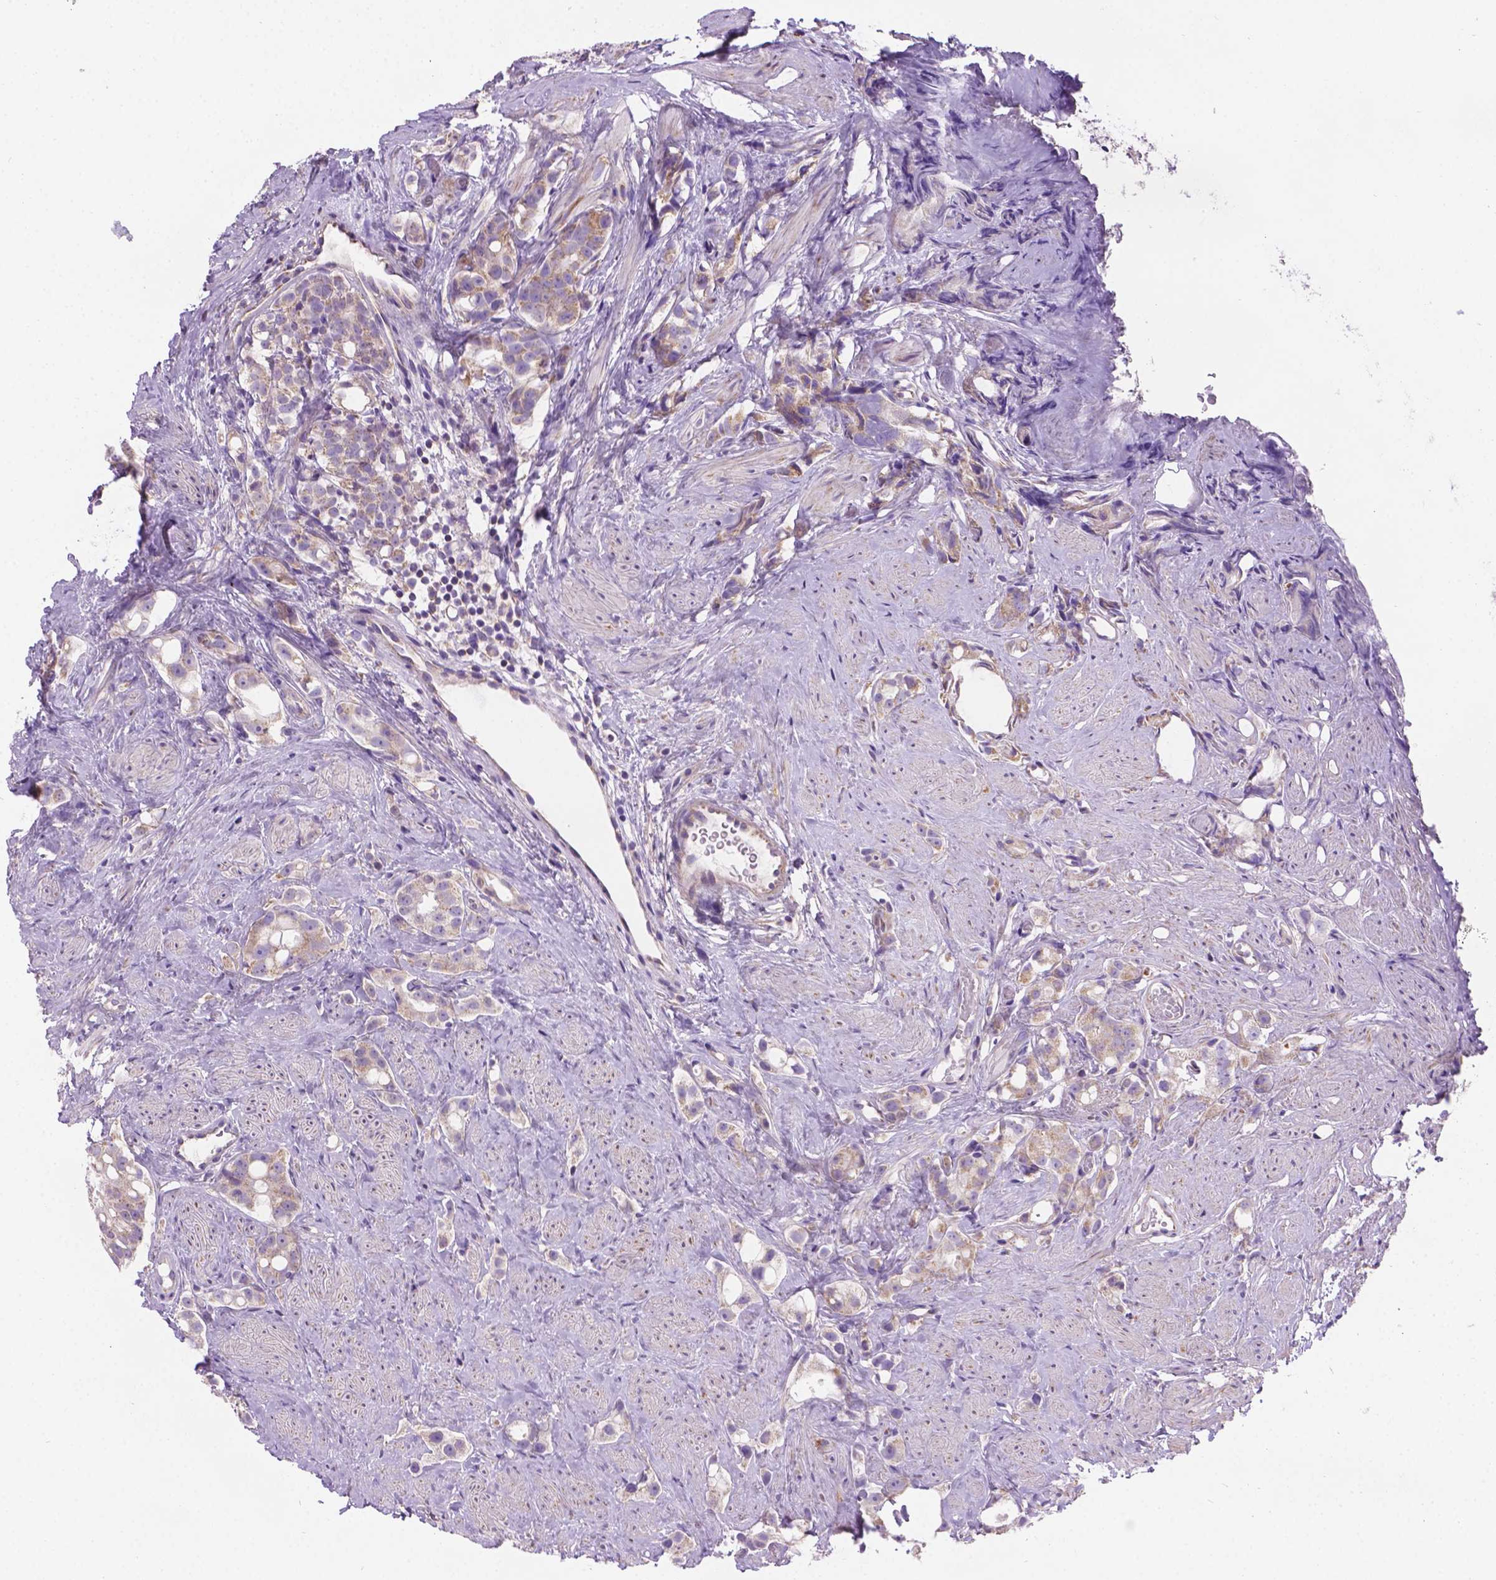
{"staining": {"intensity": "weak", "quantity": "25%-75%", "location": "cytoplasmic/membranous"}, "tissue": "prostate cancer", "cell_type": "Tumor cells", "image_type": "cancer", "snomed": [{"axis": "morphology", "description": "Adenocarcinoma, High grade"}, {"axis": "topography", "description": "Prostate"}], "caption": "A brown stain shows weak cytoplasmic/membranous expression of a protein in human prostate adenocarcinoma (high-grade) tumor cells.", "gene": "CSPG5", "patient": {"sex": "male", "age": 75}}